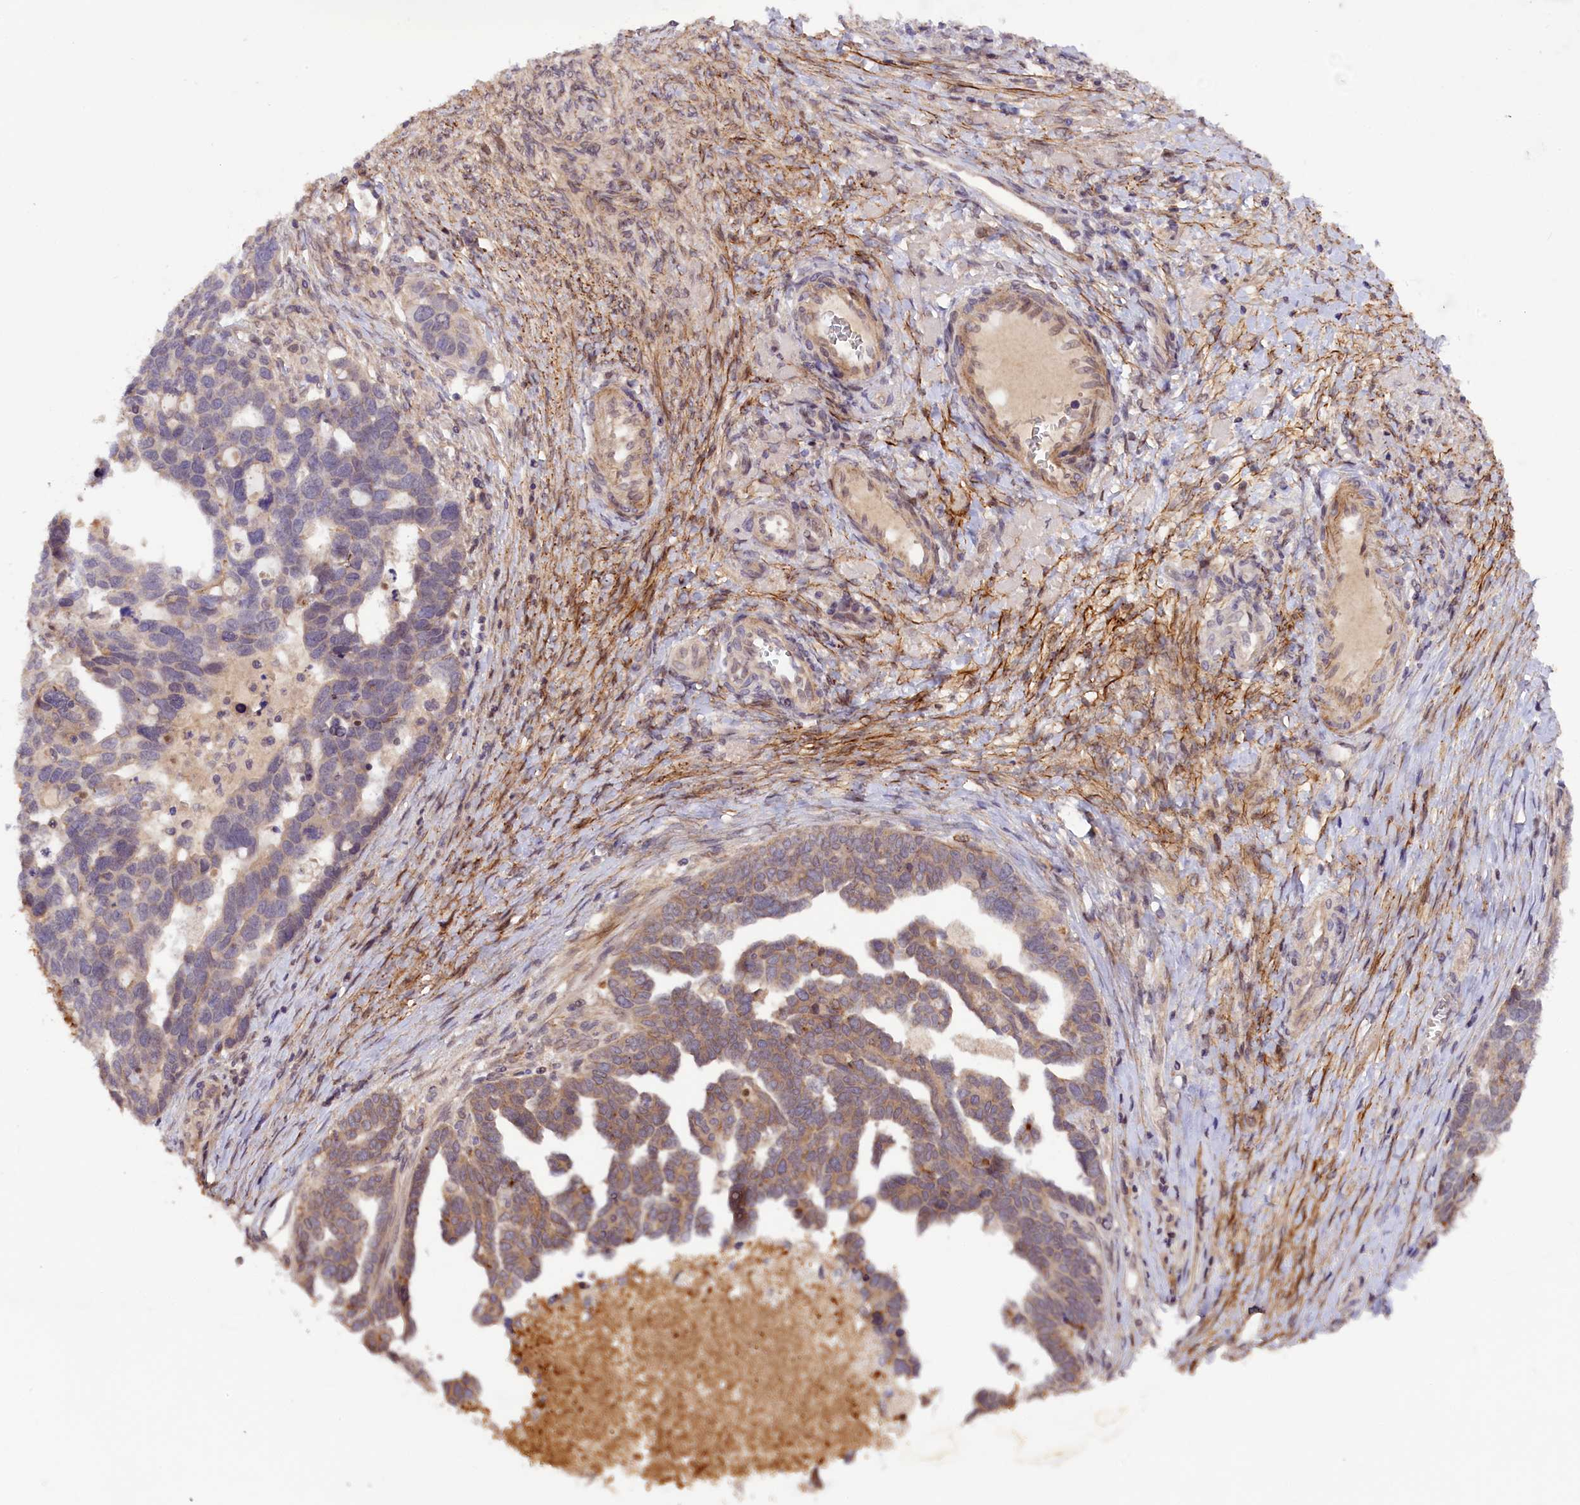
{"staining": {"intensity": "moderate", "quantity": "<25%", "location": "cytoplasmic/membranous"}, "tissue": "ovarian cancer", "cell_type": "Tumor cells", "image_type": "cancer", "snomed": [{"axis": "morphology", "description": "Cystadenocarcinoma, serous, NOS"}, {"axis": "topography", "description": "Ovary"}], "caption": "Approximately <25% of tumor cells in ovarian serous cystadenocarcinoma demonstrate moderate cytoplasmic/membranous protein positivity as visualized by brown immunohistochemical staining.", "gene": "ZNF480", "patient": {"sex": "female", "age": 54}}